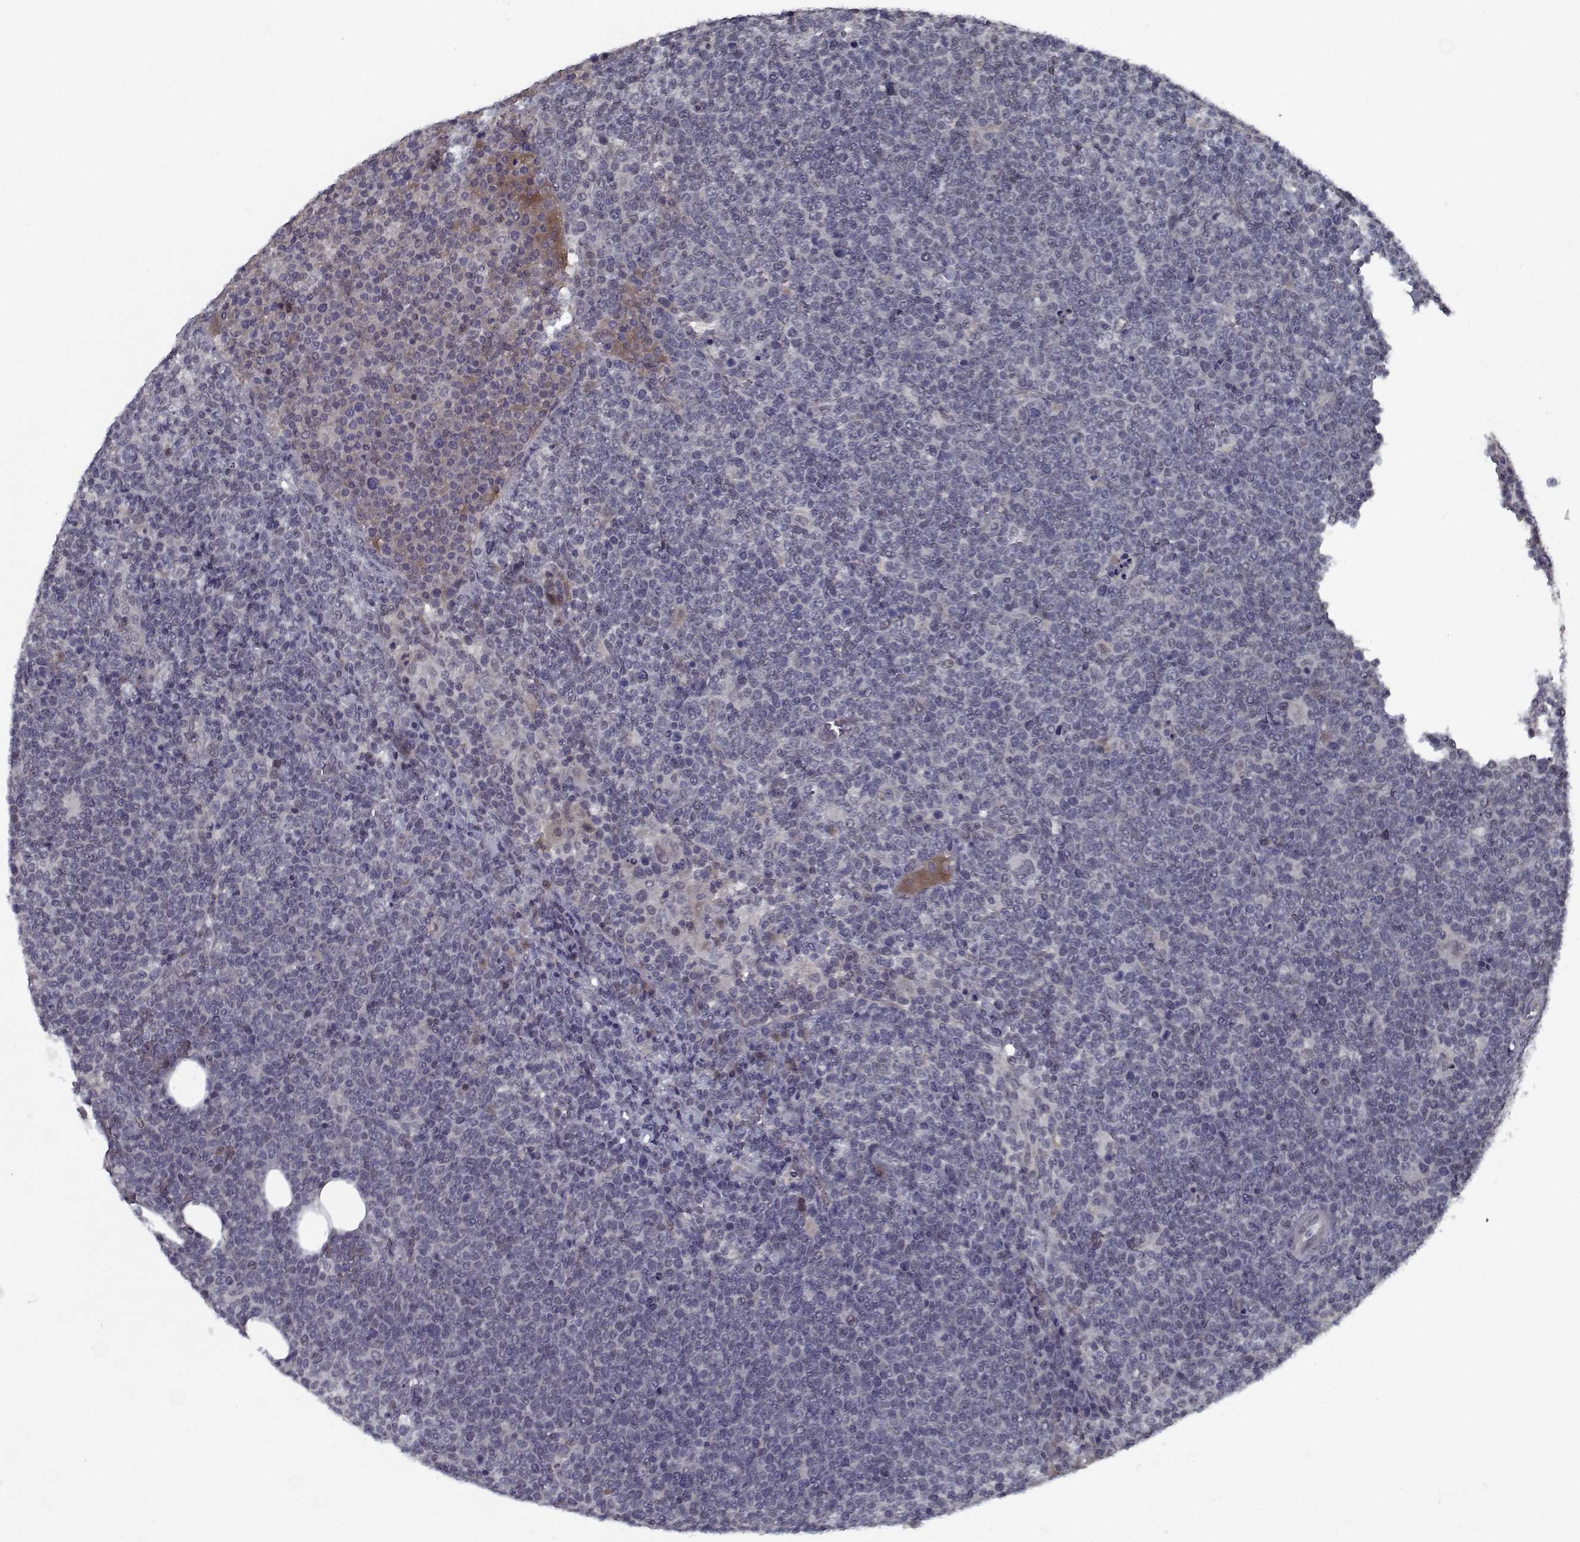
{"staining": {"intensity": "negative", "quantity": "none", "location": "none"}, "tissue": "lymphoma", "cell_type": "Tumor cells", "image_type": "cancer", "snomed": [{"axis": "morphology", "description": "Malignant lymphoma, non-Hodgkin's type, High grade"}, {"axis": "topography", "description": "Lymph node"}], "caption": "Micrograph shows no significant protein expression in tumor cells of high-grade malignant lymphoma, non-Hodgkin's type. (Brightfield microscopy of DAB (3,3'-diaminobenzidine) immunohistochemistry at high magnification).", "gene": "NLK", "patient": {"sex": "male", "age": 61}}